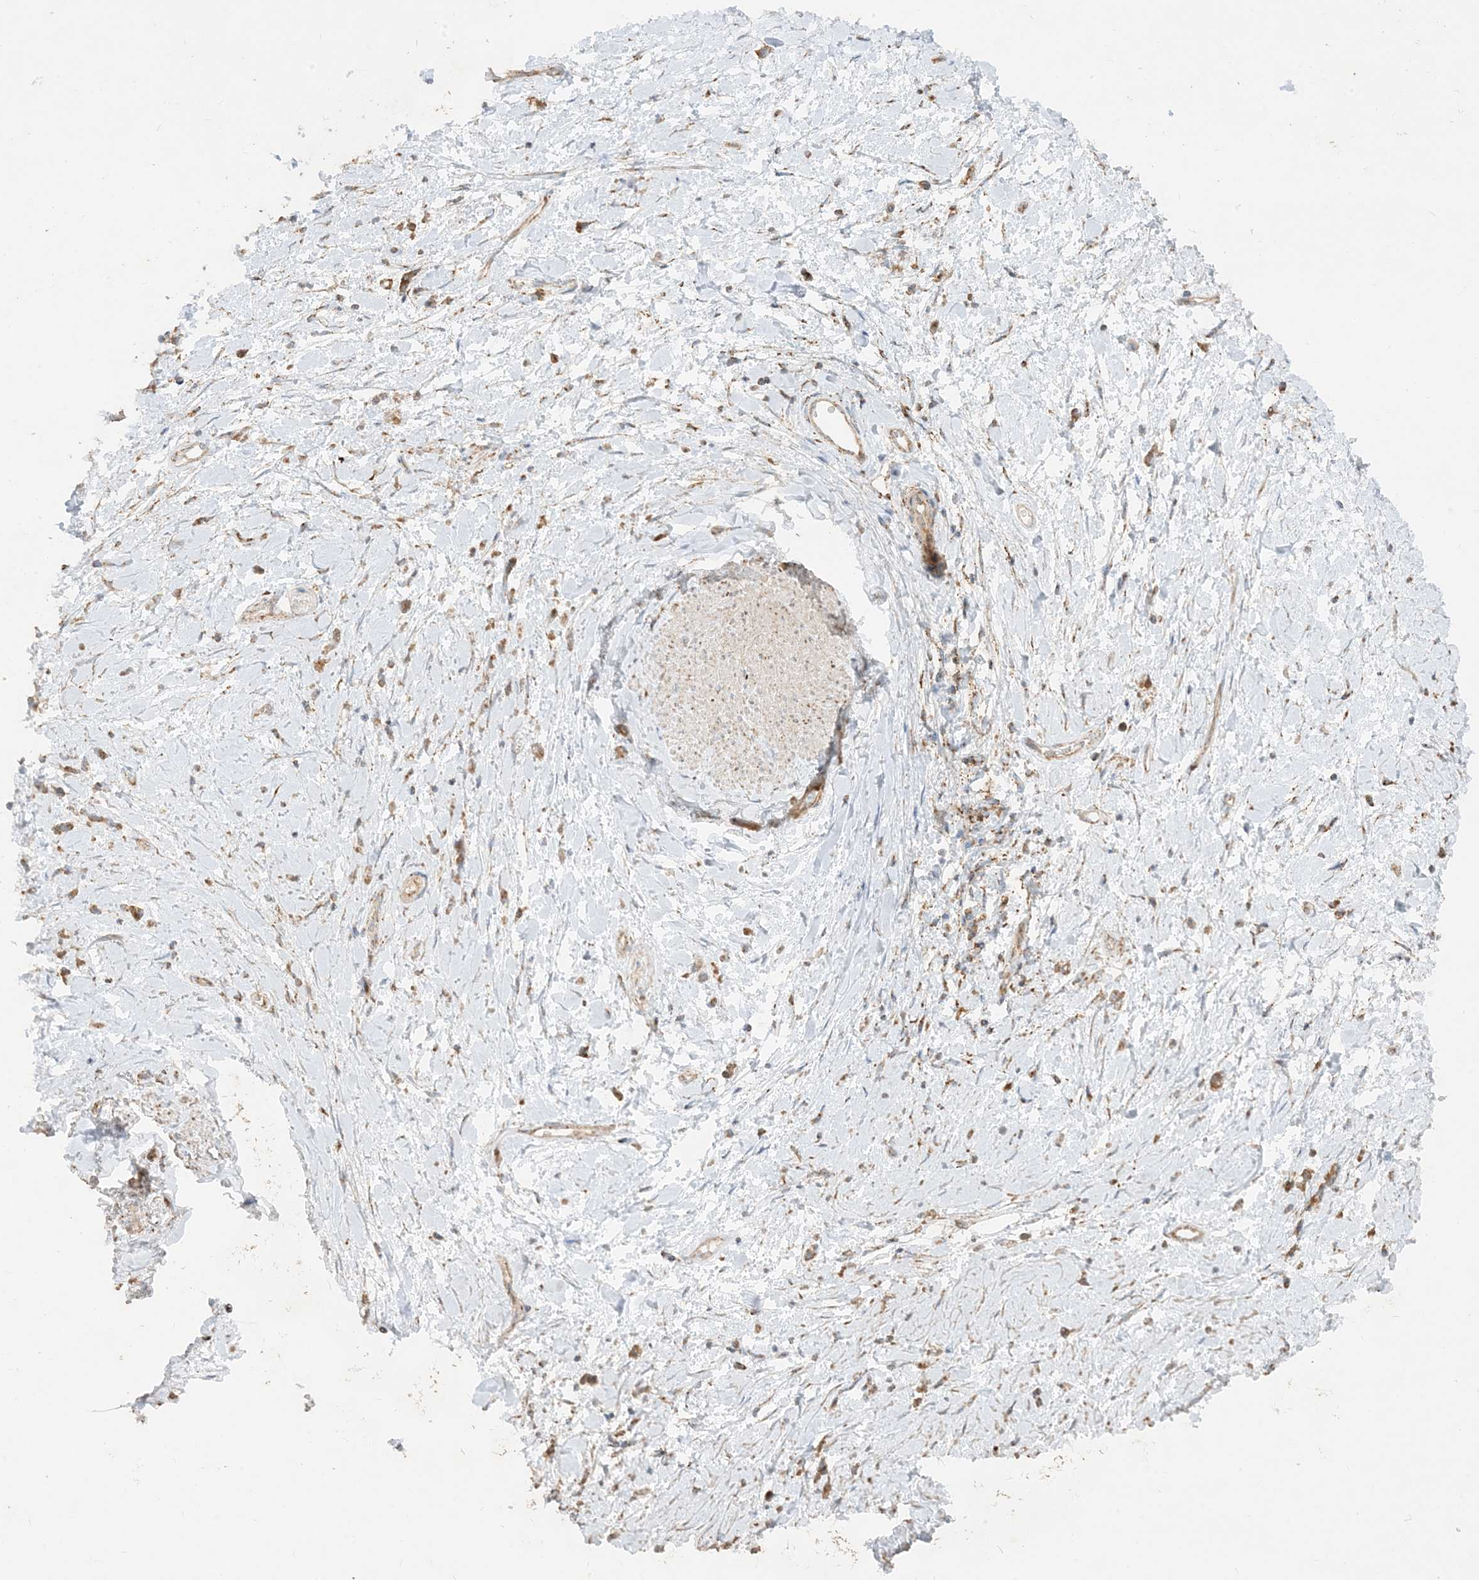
{"staining": {"intensity": "moderate", "quantity": ">75%", "location": "cytoplasmic/membranous"}, "tissue": "stomach cancer", "cell_type": "Tumor cells", "image_type": "cancer", "snomed": [{"axis": "morphology", "description": "Adenocarcinoma, NOS"}, {"axis": "topography", "description": "Stomach"}], "caption": "An image of human stomach cancer (adenocarcinoma) stained for a protein shows moderate cytoplasmic/membranous brown staining in tumor cells.", "gene": "NDUFAF3", "patient": {"sex": "female", "age": 60}}